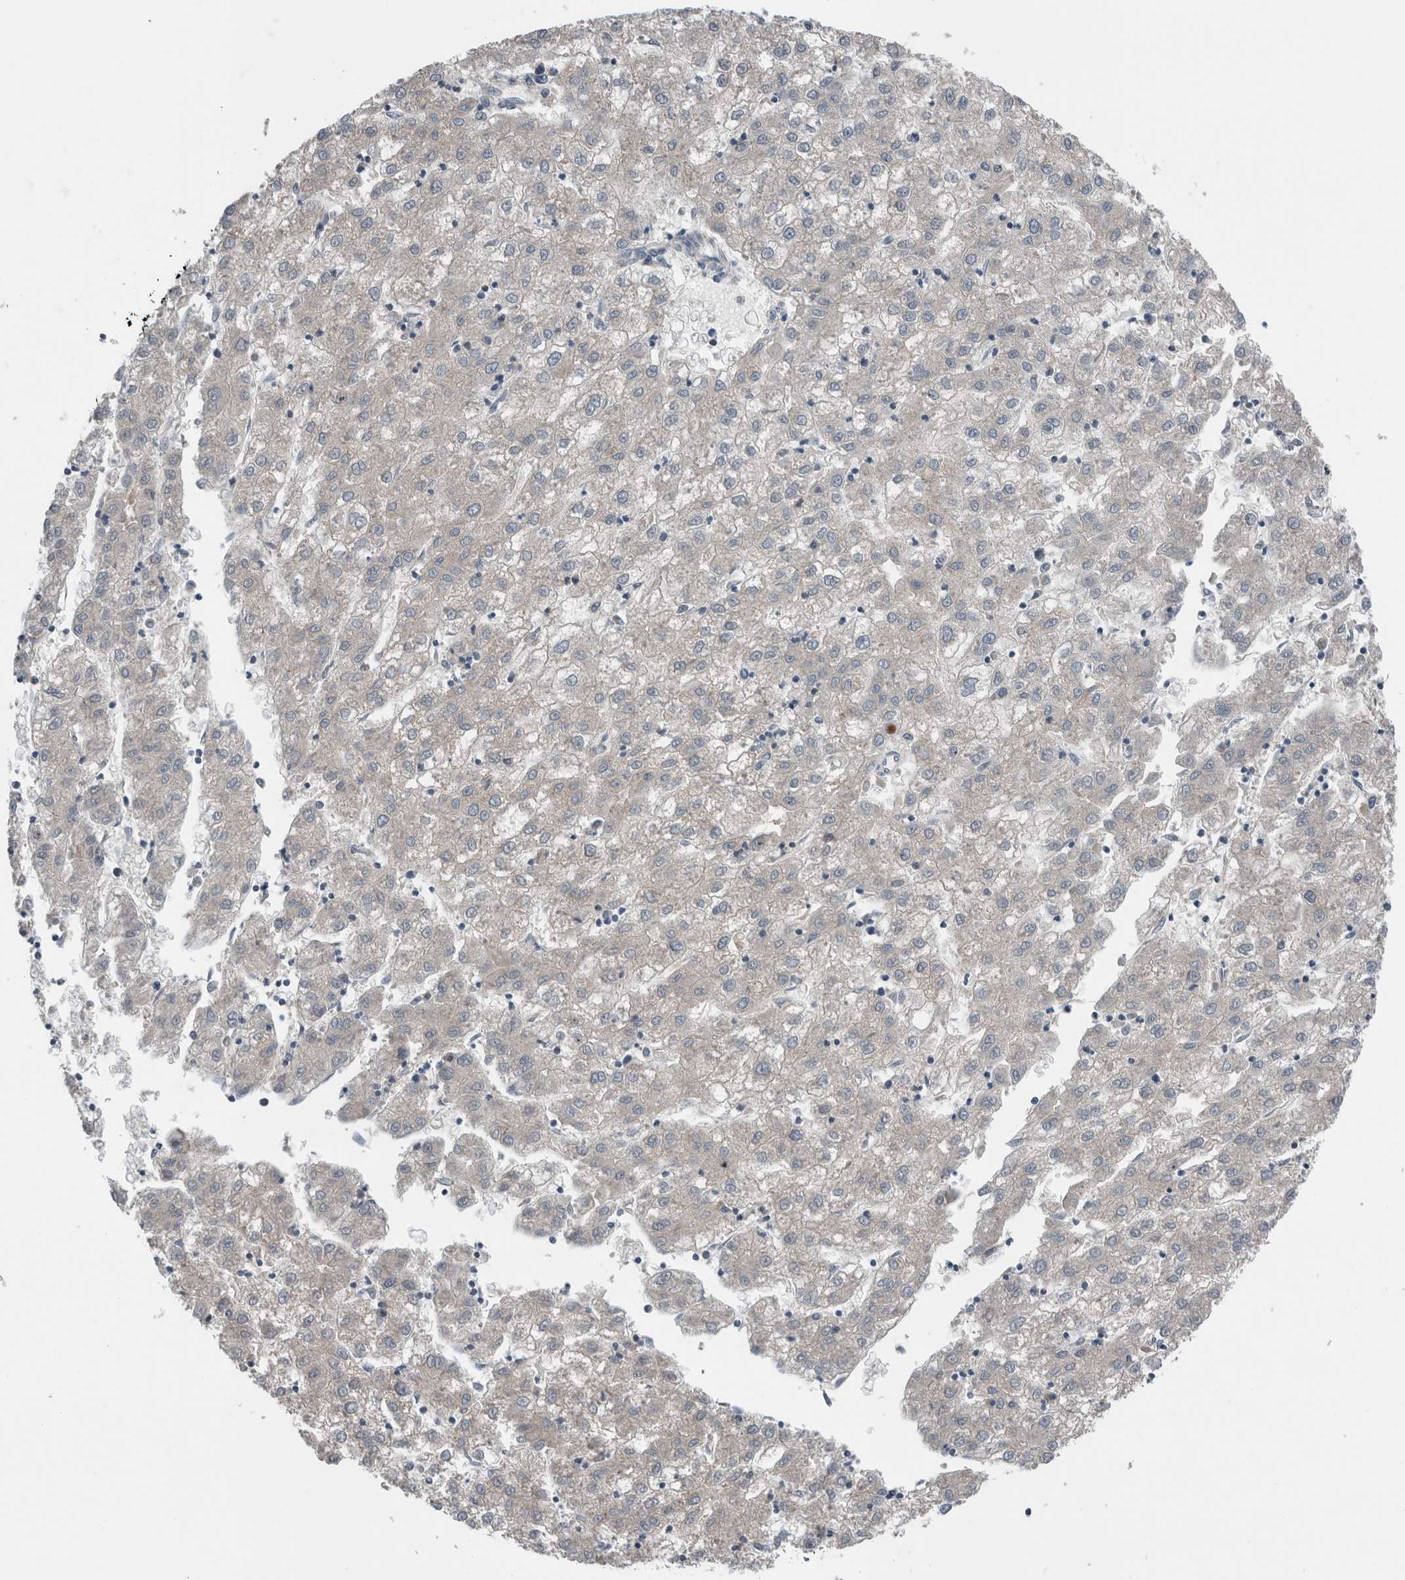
{"staining": {"intensity": "negative", "quantity": "none", "location": "none"}, "tissue": "liver cancer", "cell_type": "Tumor cells", "image_type": "cancer", "snomed": [{"axis": "morphology", "description": "Carcinoma, Hepatocellular, NOS"}, {"axis": "topography", "description": "Liver"}], "caption": "Tumor cells are negative for protein expression in human liver cancer.", "gene": "CRNN", "patient": {"sex": "male", "age": 72}}